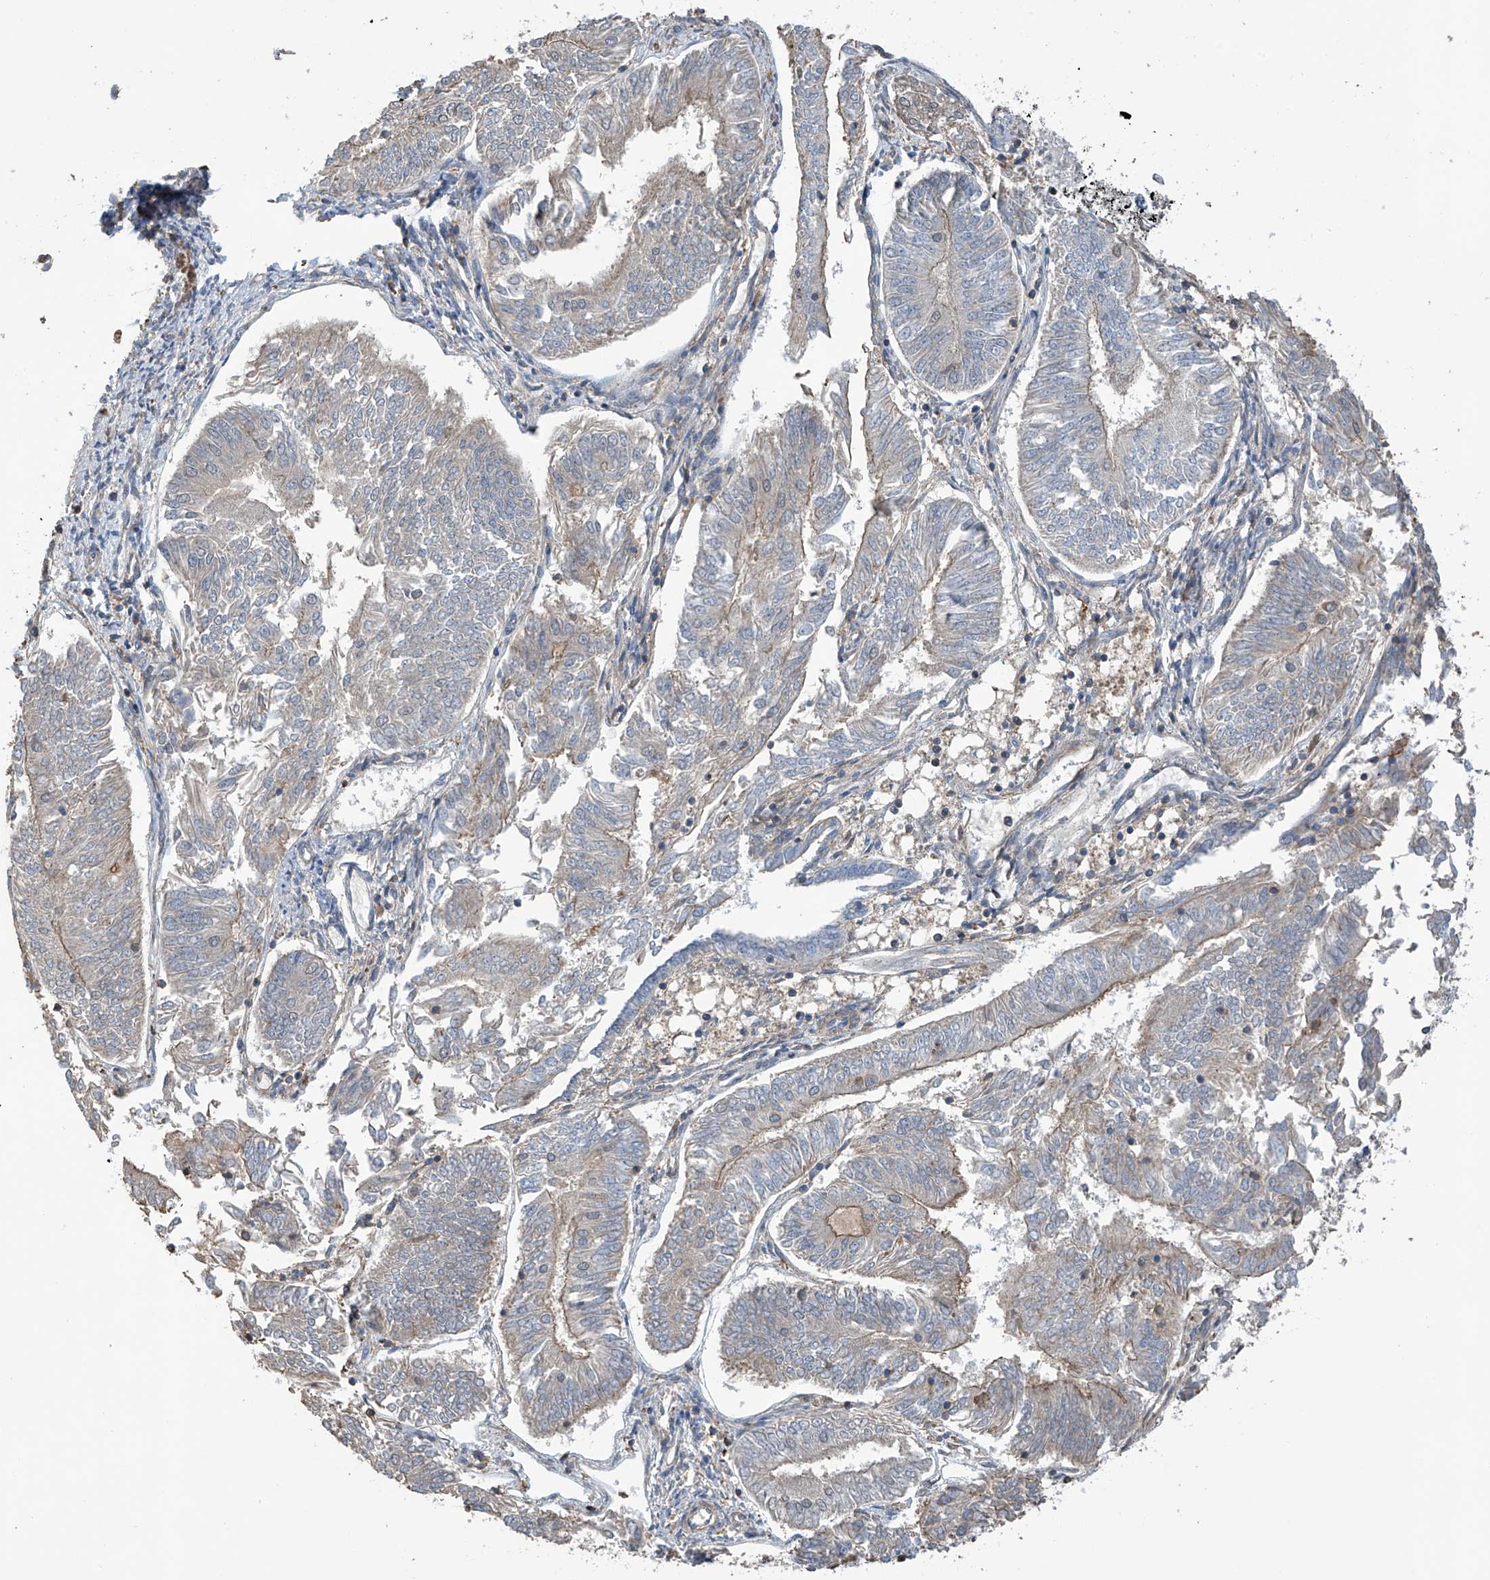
{"staining": {"intensity": "moderate", "quantity": "<25%", "location": "cytoplasmic/membranous"}, "tissue": "endometrial cancer", "cell_type": "Tumor cells", "image_type": "cancer", "snomed": [{"axis": "morphology", "description": "Adenocarcinoma, NOS"}, {"axis": "topography", "description": "Endometrium"}], "caption": "Endometrial cancer tissue shows moderate cytoplasmic/membranous expression in about <25% of tumor cells", "gene": "SLFN14", "patient": {"sex": "female", "age": 58}}